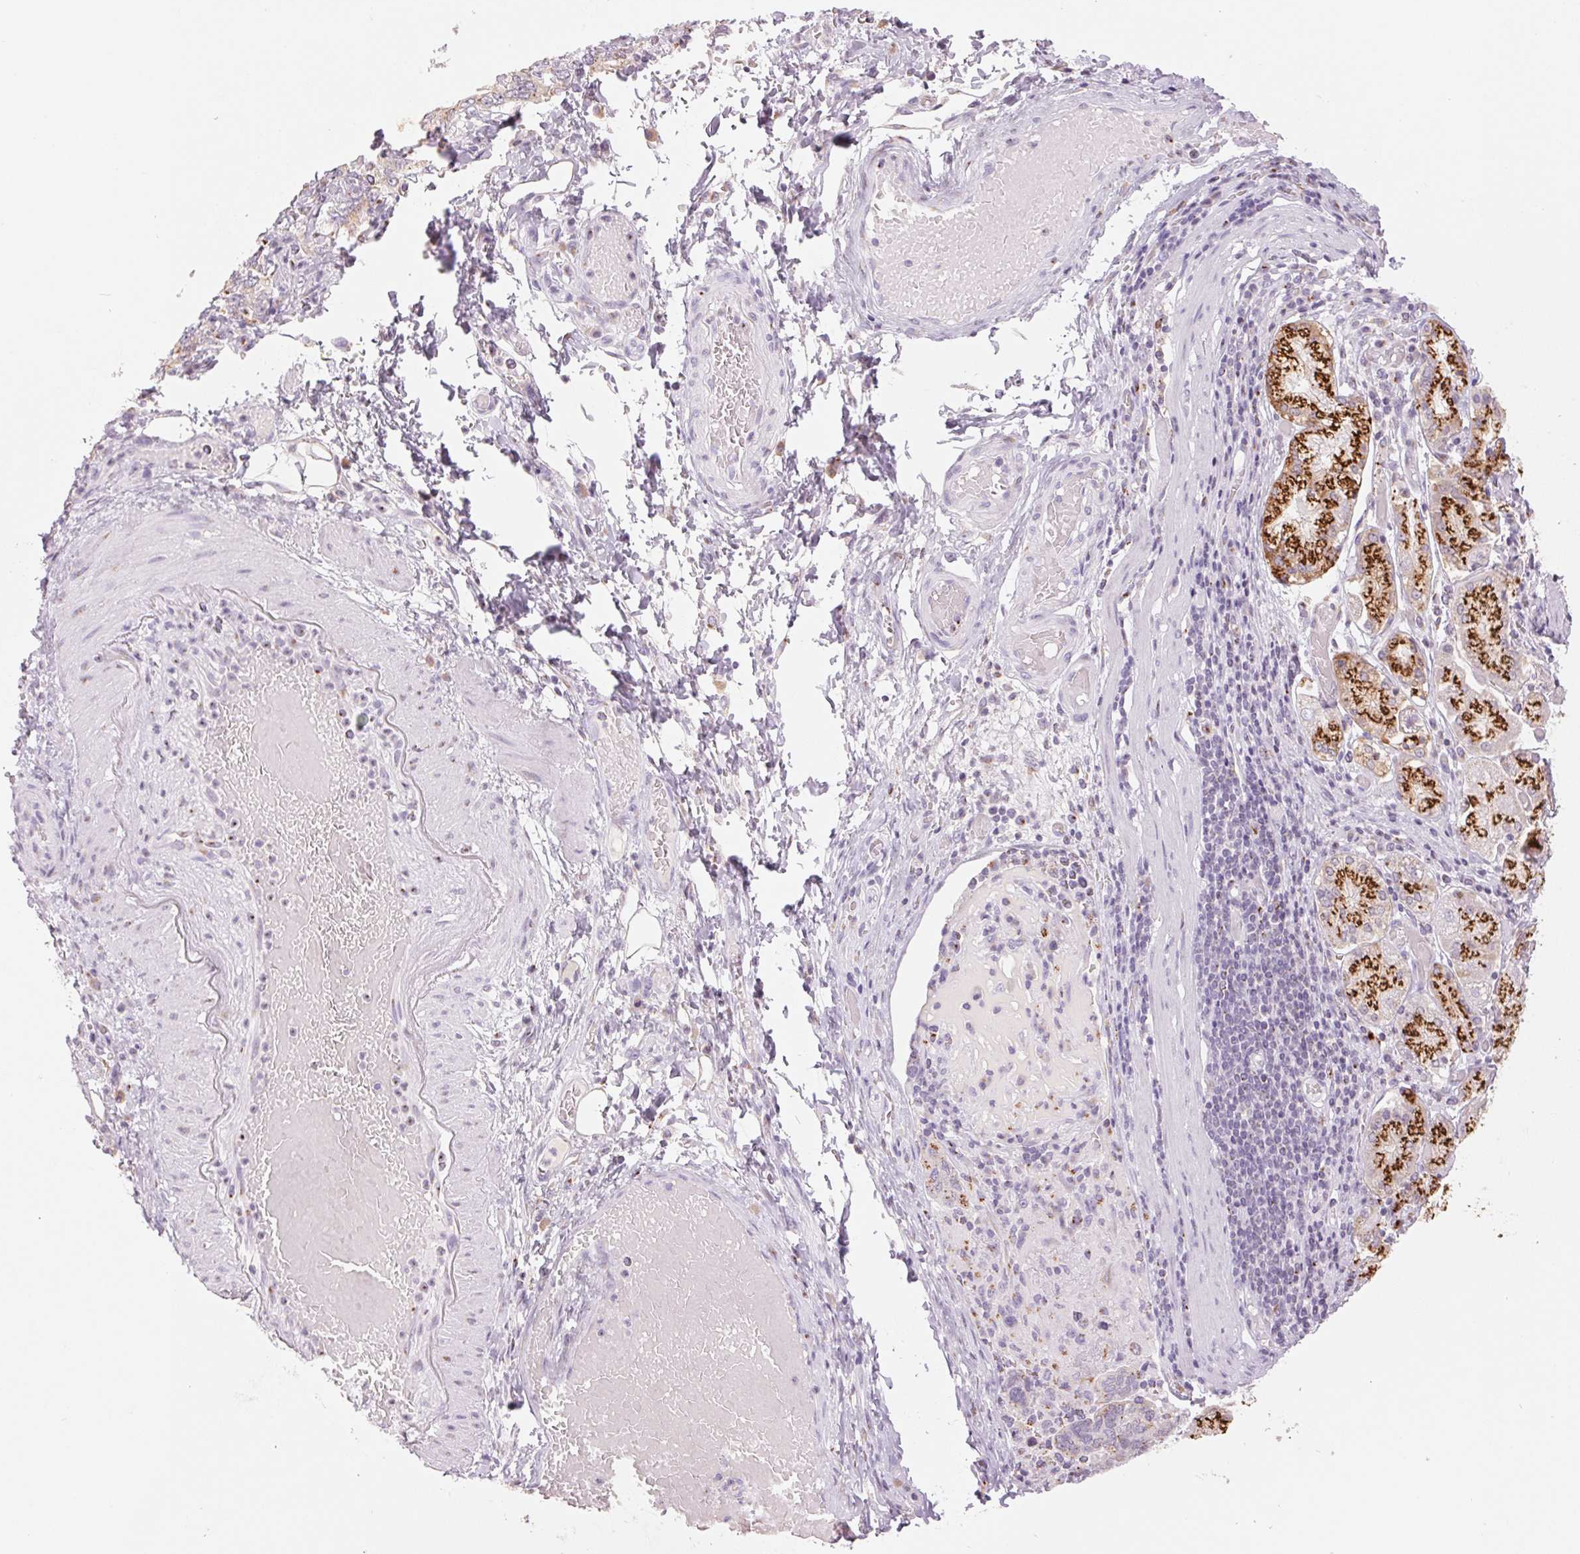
{"staining": {"intensity": "strong", "quantity": ">75%", "location": "cytoplasmic/membranous"}, "tissue": "stomach cancer", "cell_type": "Tumor cells", "image_type": "cancer", "snomed": [{"axis": "morphology", "description": "Adenocarcinoma, NOS"}, {"axis": "topography", "description": "Stomach, upper"}, {"axis": "topography", "description": "Stomach"}], "caption": "Tumor cells demonstrate high levels of strong cytoplasmic/membranous positivity in approximately >75% of cells in human stomach cancer (adenocarcinoma).", "gene": "GALNT7", "patient": {"sex": "male", "age": 62}}